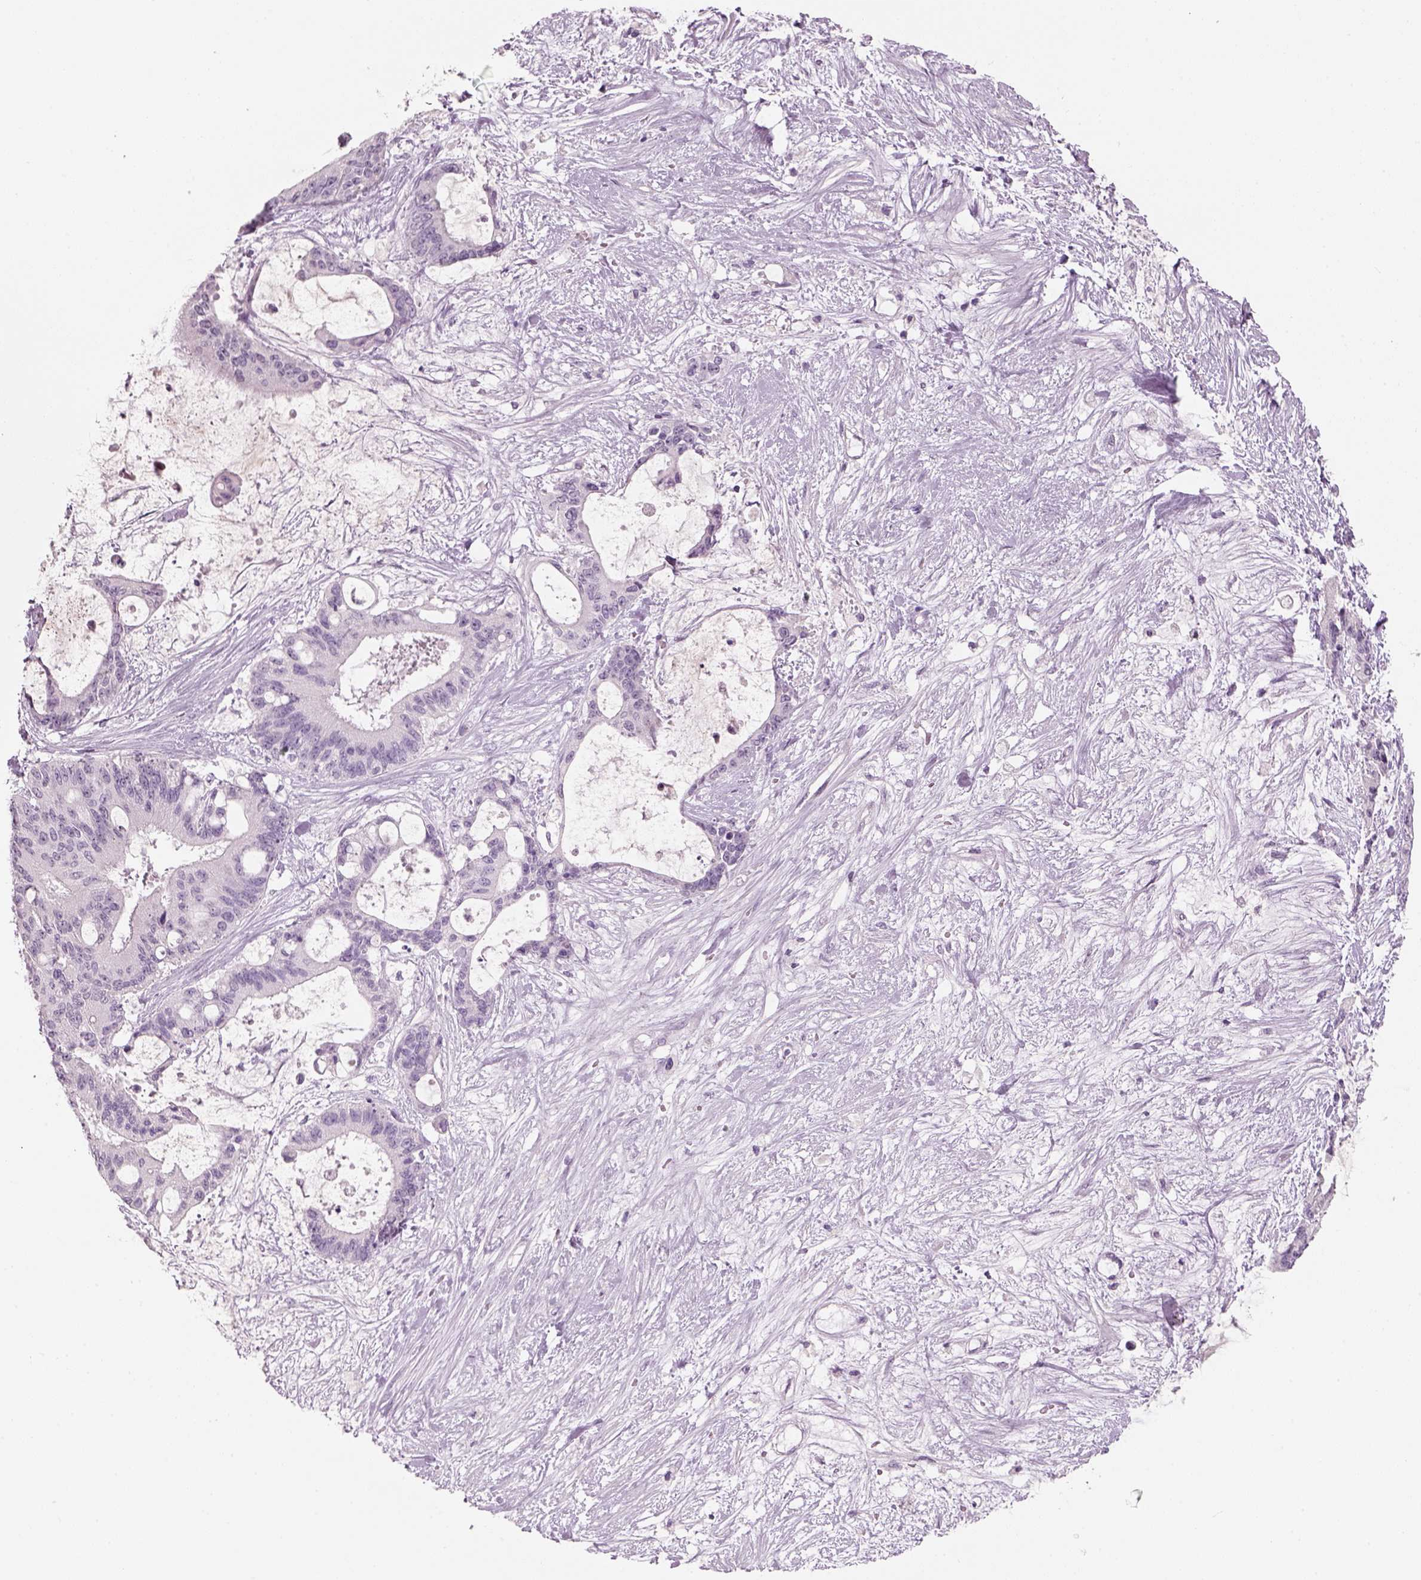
{"staining": {"intensity": "negative", "quantity": "none", "location": "none"}, "tissue": "liver cancer", "cell_type": "Tumor cells", "image_type": "cancer", "snomed": [{"axis": "morphology", "description": "Normal tissue, NOS"}, {"axis": "morphology", "description": "Cholangiocarcinoma"}, {"axis": "topography", "description": "Liver"}, {"axis": "topography", "description": "Peripheral nerve tissue"}], "caption": "Immunohistochemistry (IHC) photomicrograph of human cholangiocarcinoma (liver) stained for a protein (brown), which reveals no positivity in tumor cells.", "gene": "SLC6A2", "patient": {"sex": "female", "age": 73}}